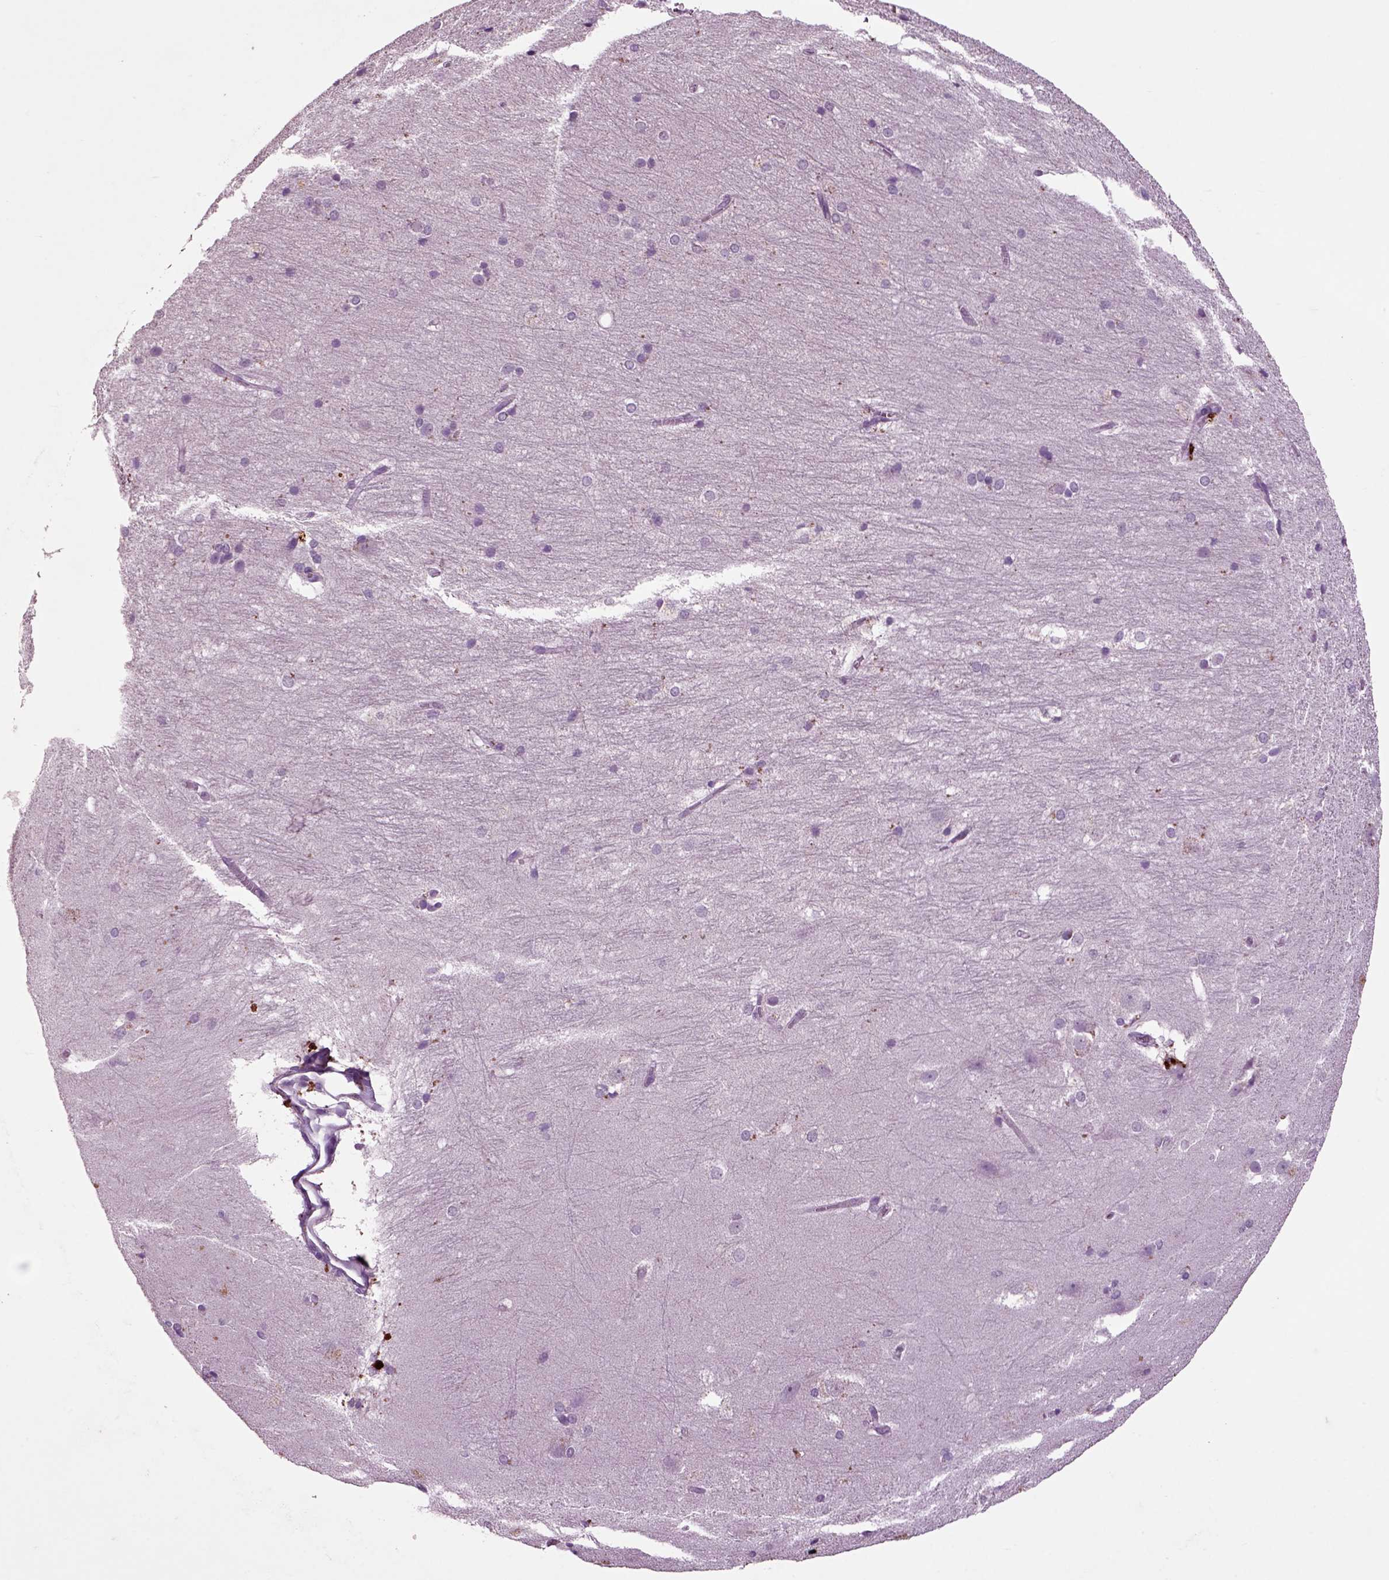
{"staining": {"intensity": "negative", "quantity": "none", "location": "none"}, "tissue": "hippocampus", "cell_type": "Glial cells", "image_type": "normal", "snomed": [{"axis": "morphology", "description": "Normal tissue, NOS"}, {"axis": "topography", "description": "Cerebral cortex"}, {"axis": "topography", "description": "Hippocampus"}], "caption": "Immunohistochemical staining of benign human hippocampus reveals no significant staining in glial cells.", "gene": "CRHR1", "patient": {"sex": "female", "age": 19}}